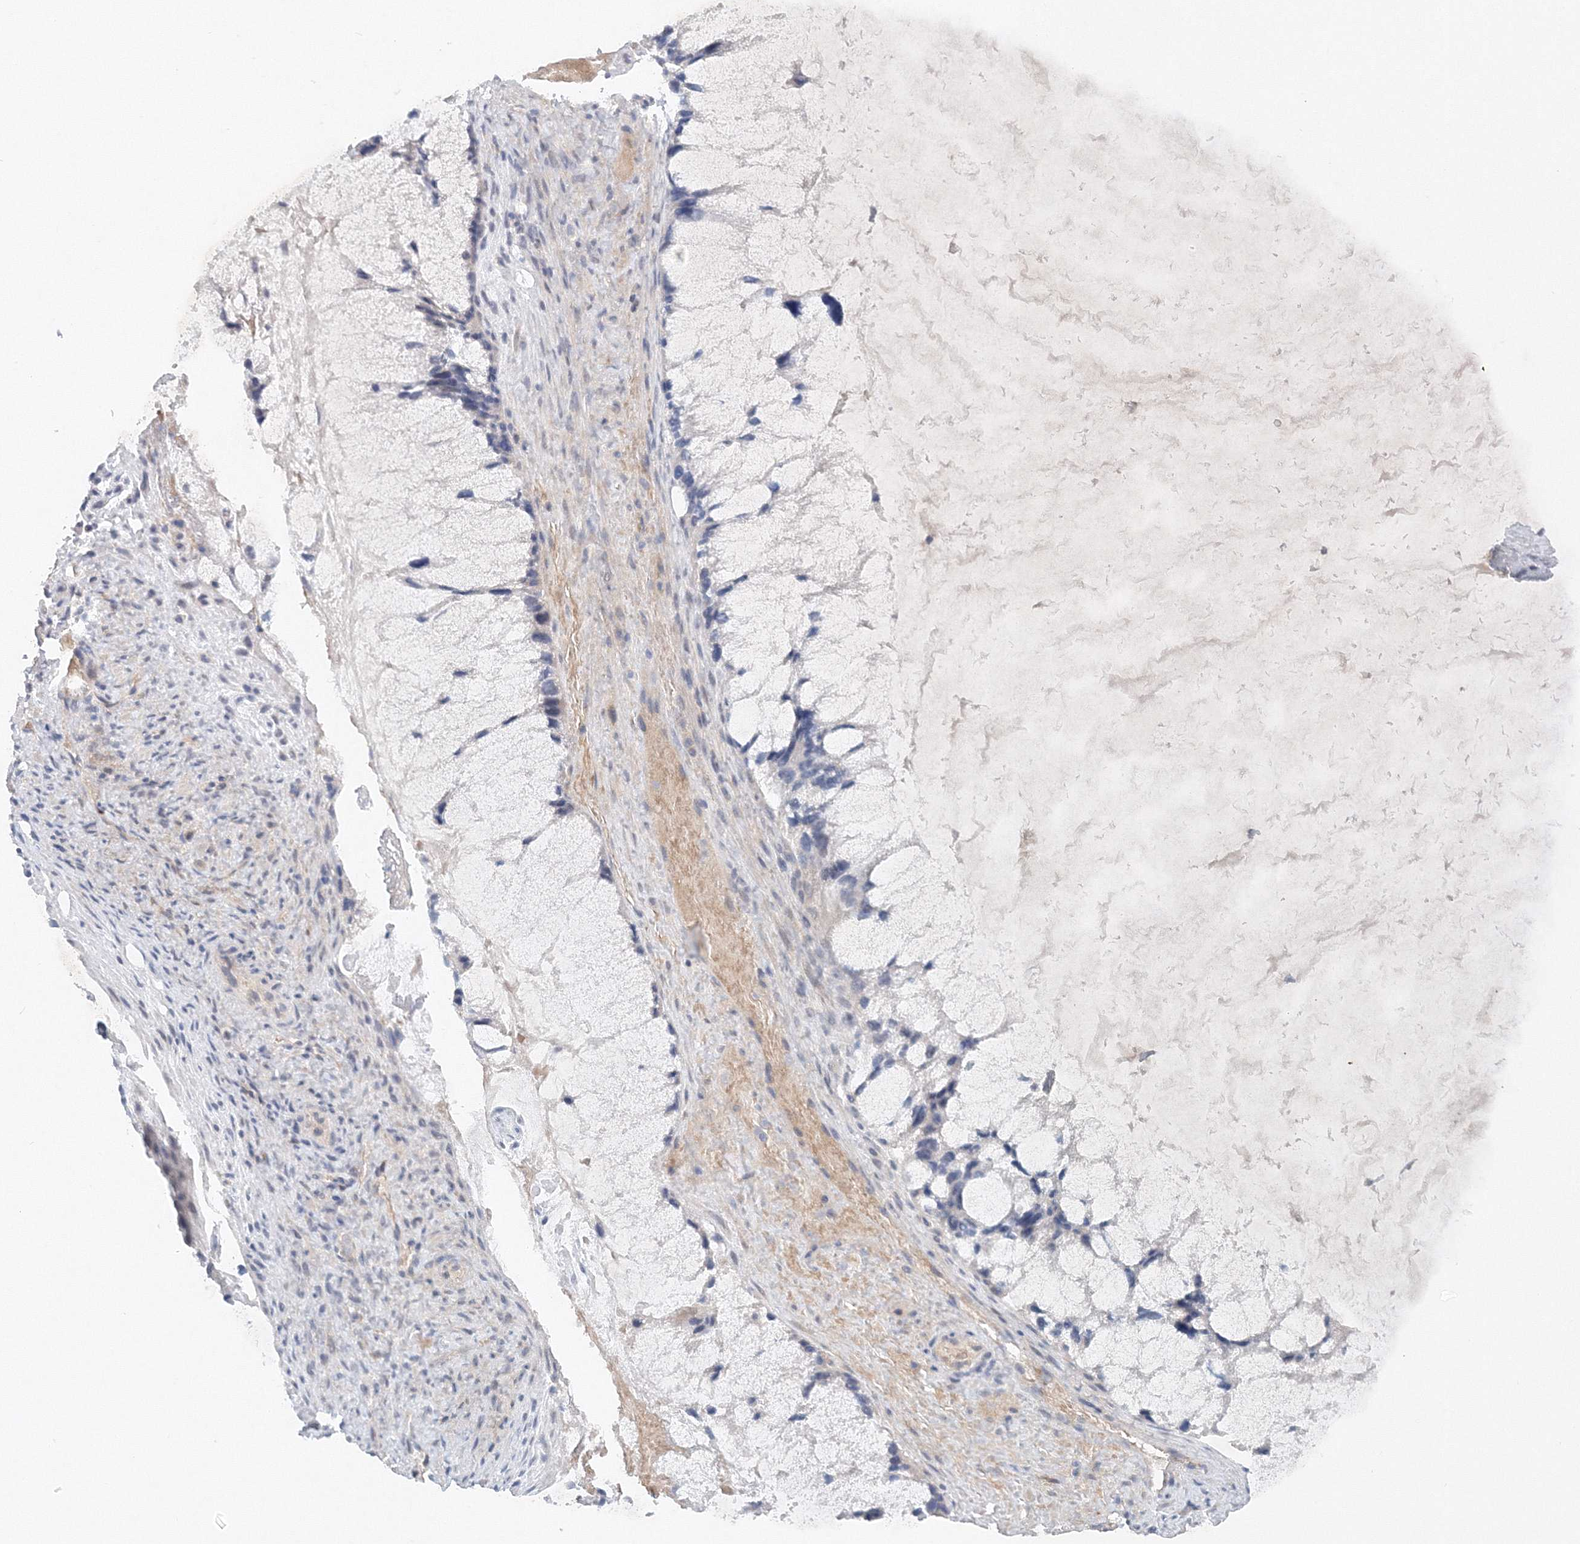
{"staining": {"intensity": "negative", "quantity": "none", "location": "none"}, "tissue": "ovarian cancer", "cell_type": "Tumor cells", "image_type": "cancer", "snomed": [{"axis": "morphology", "description": "Cystadenocarcinoma, mucinous, NOS"}, {"axis": "topography", "description": "Ovary"}], "caption": "Immunohistochemistry of human ovarian mucinous cystadenocarcinoma demonstrates no positivity in tumor cells.", "gene": "SH3BP5", "patient": {"sex": "female", "age": 37}}